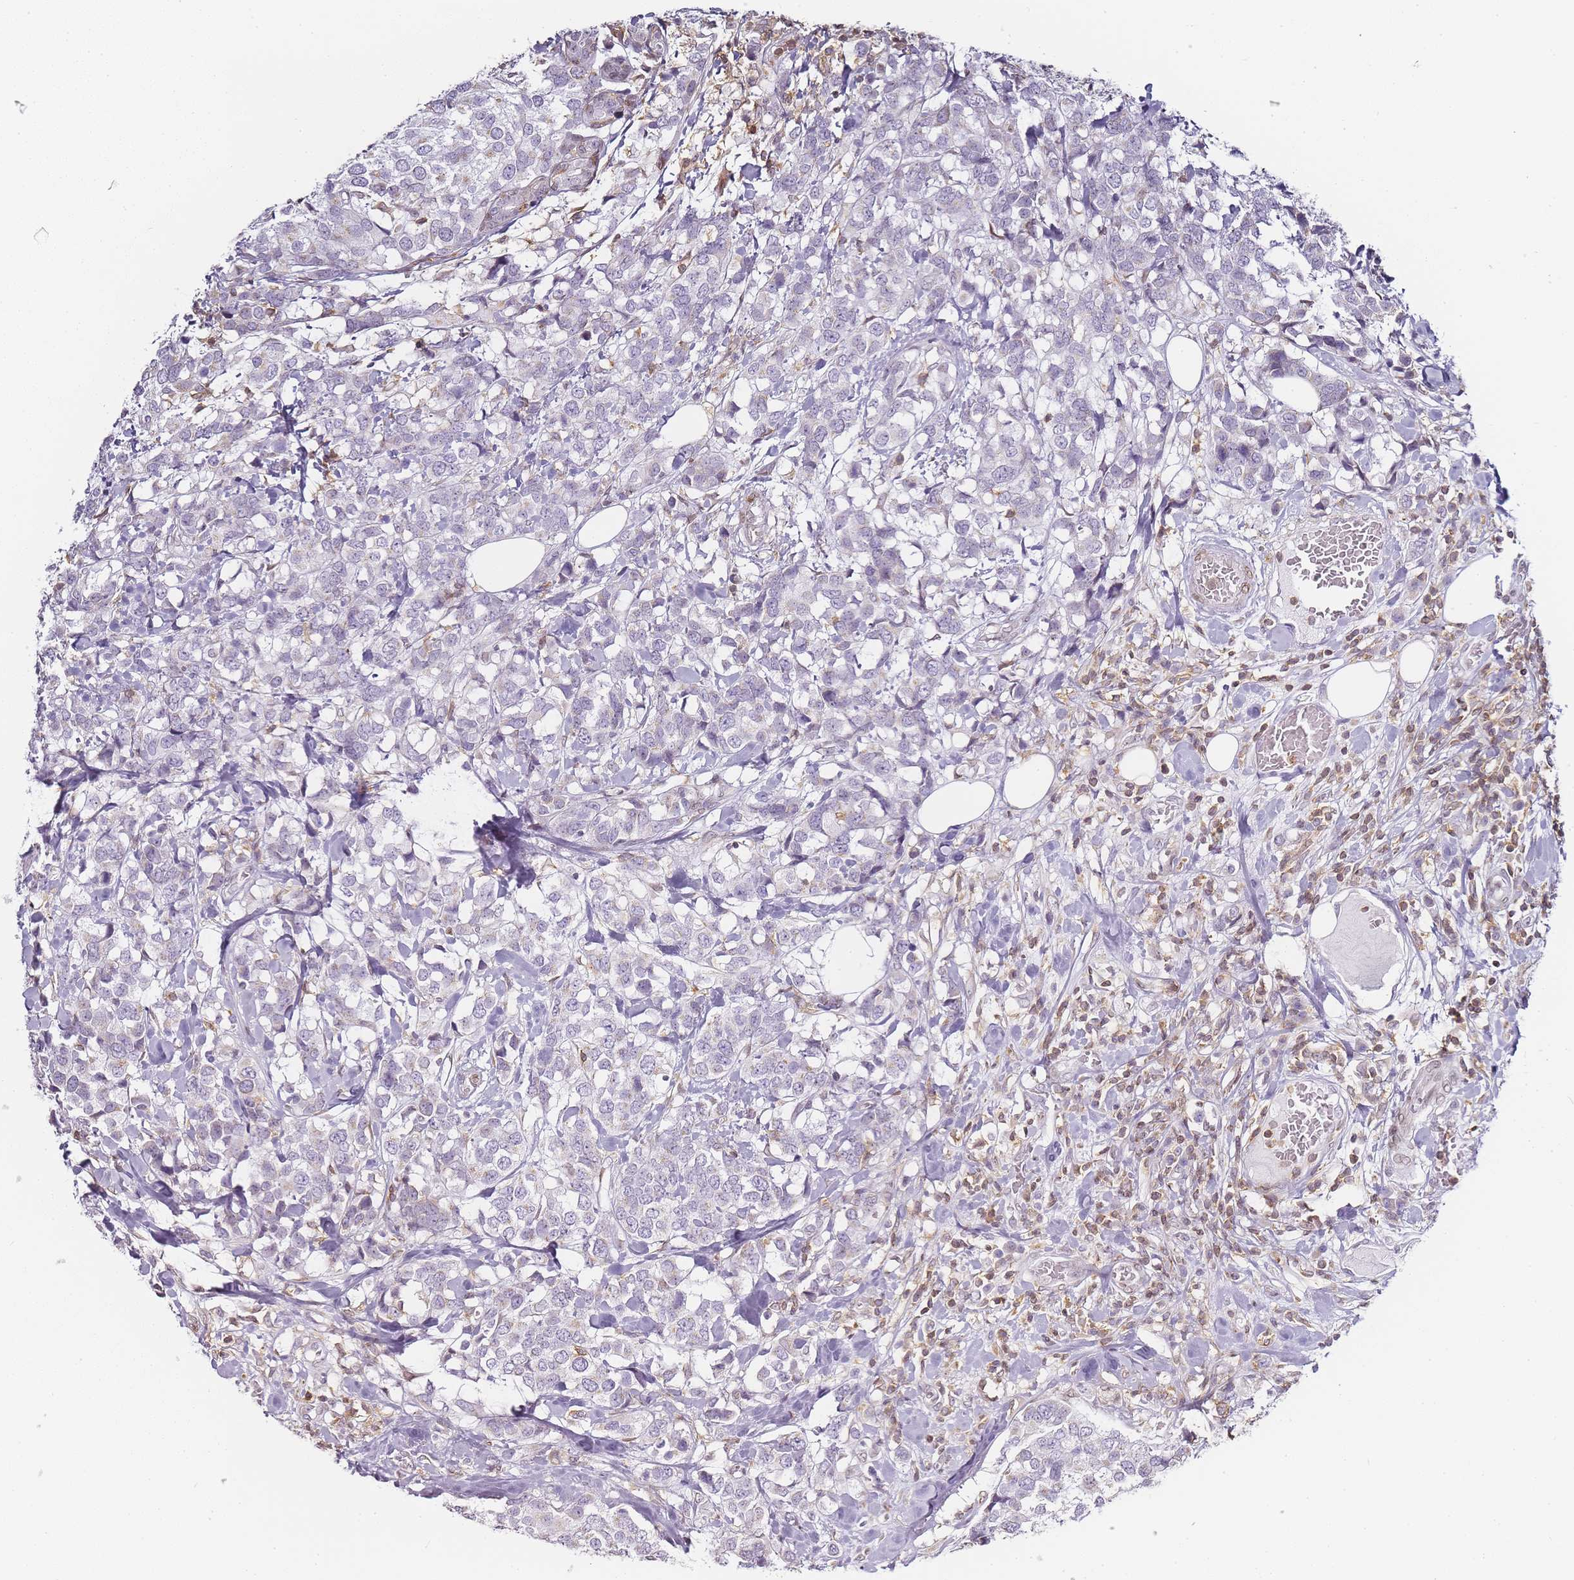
{"staining": {"intensity": "negative", "quantity": "none", "location": "none"}, "tissue": "breast cancer", "cell_type": "Tumor cells", "image_type": "cancer", "snomed": [{"axis": "morphology", "description": "Lobular carcinoma"}, {"axis": "topography", "description": "Breast"}], "caption": "Tumor cells show no significant staining in breast cancer.", "gene": "JAKMIP1", "patient": {"sex": "female", "age": 59}}